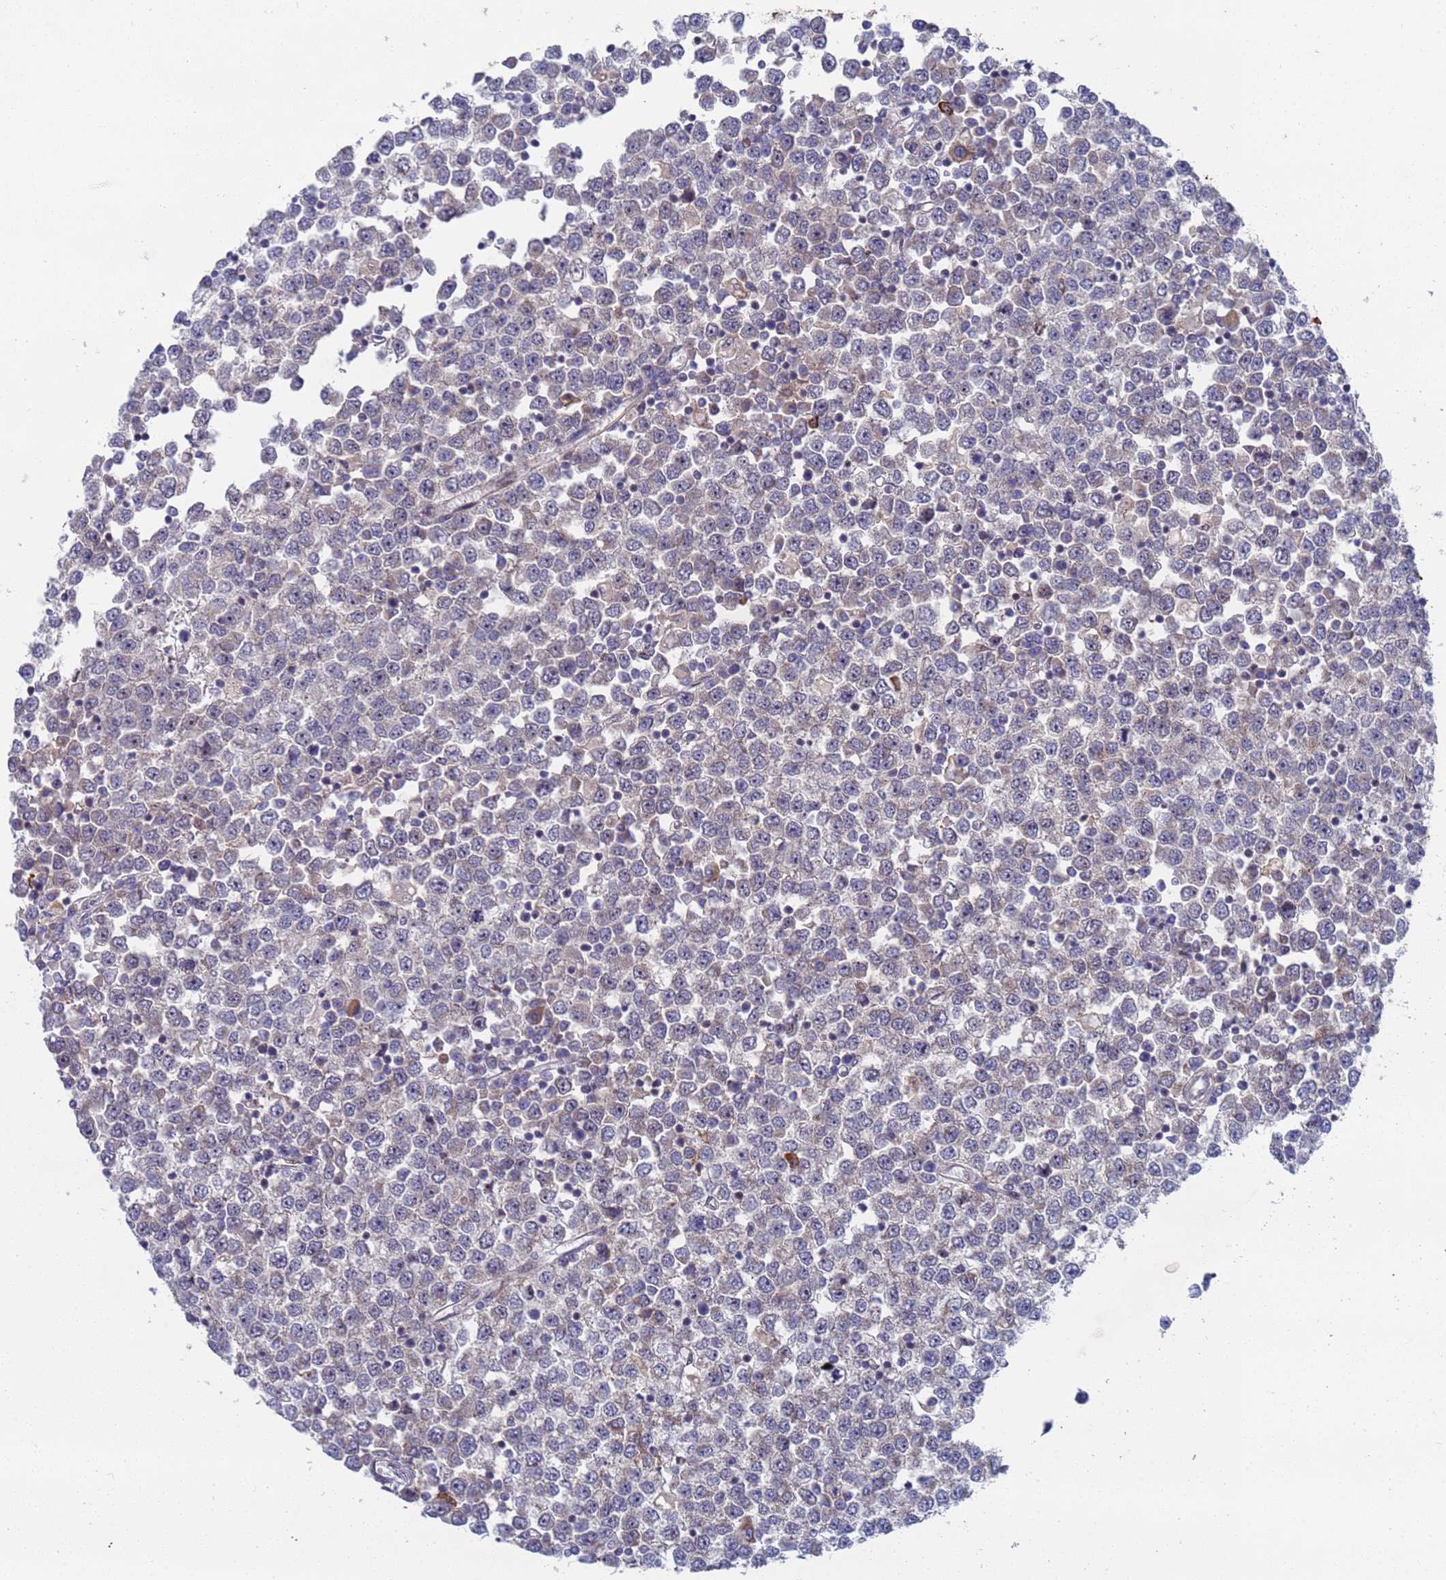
{"staining": {"intensity": "negative", "quantity": "none", "location": "none"}, "tissue": "testis cancer", "cell_type": "Tumor cells", "image_type": "cancer", "snomed": [{"axis": "morphology", "description": "Seminoma, NOS"}, {"axis": "topography", "description": "Testis"}], "caption": "Immunohistochemical staining of human testis cancer (seminoma) demonstrates no significant staining in tumor cells.", "gene": "TMBIM6", "patient": {"sex": "male", "age": 65}}